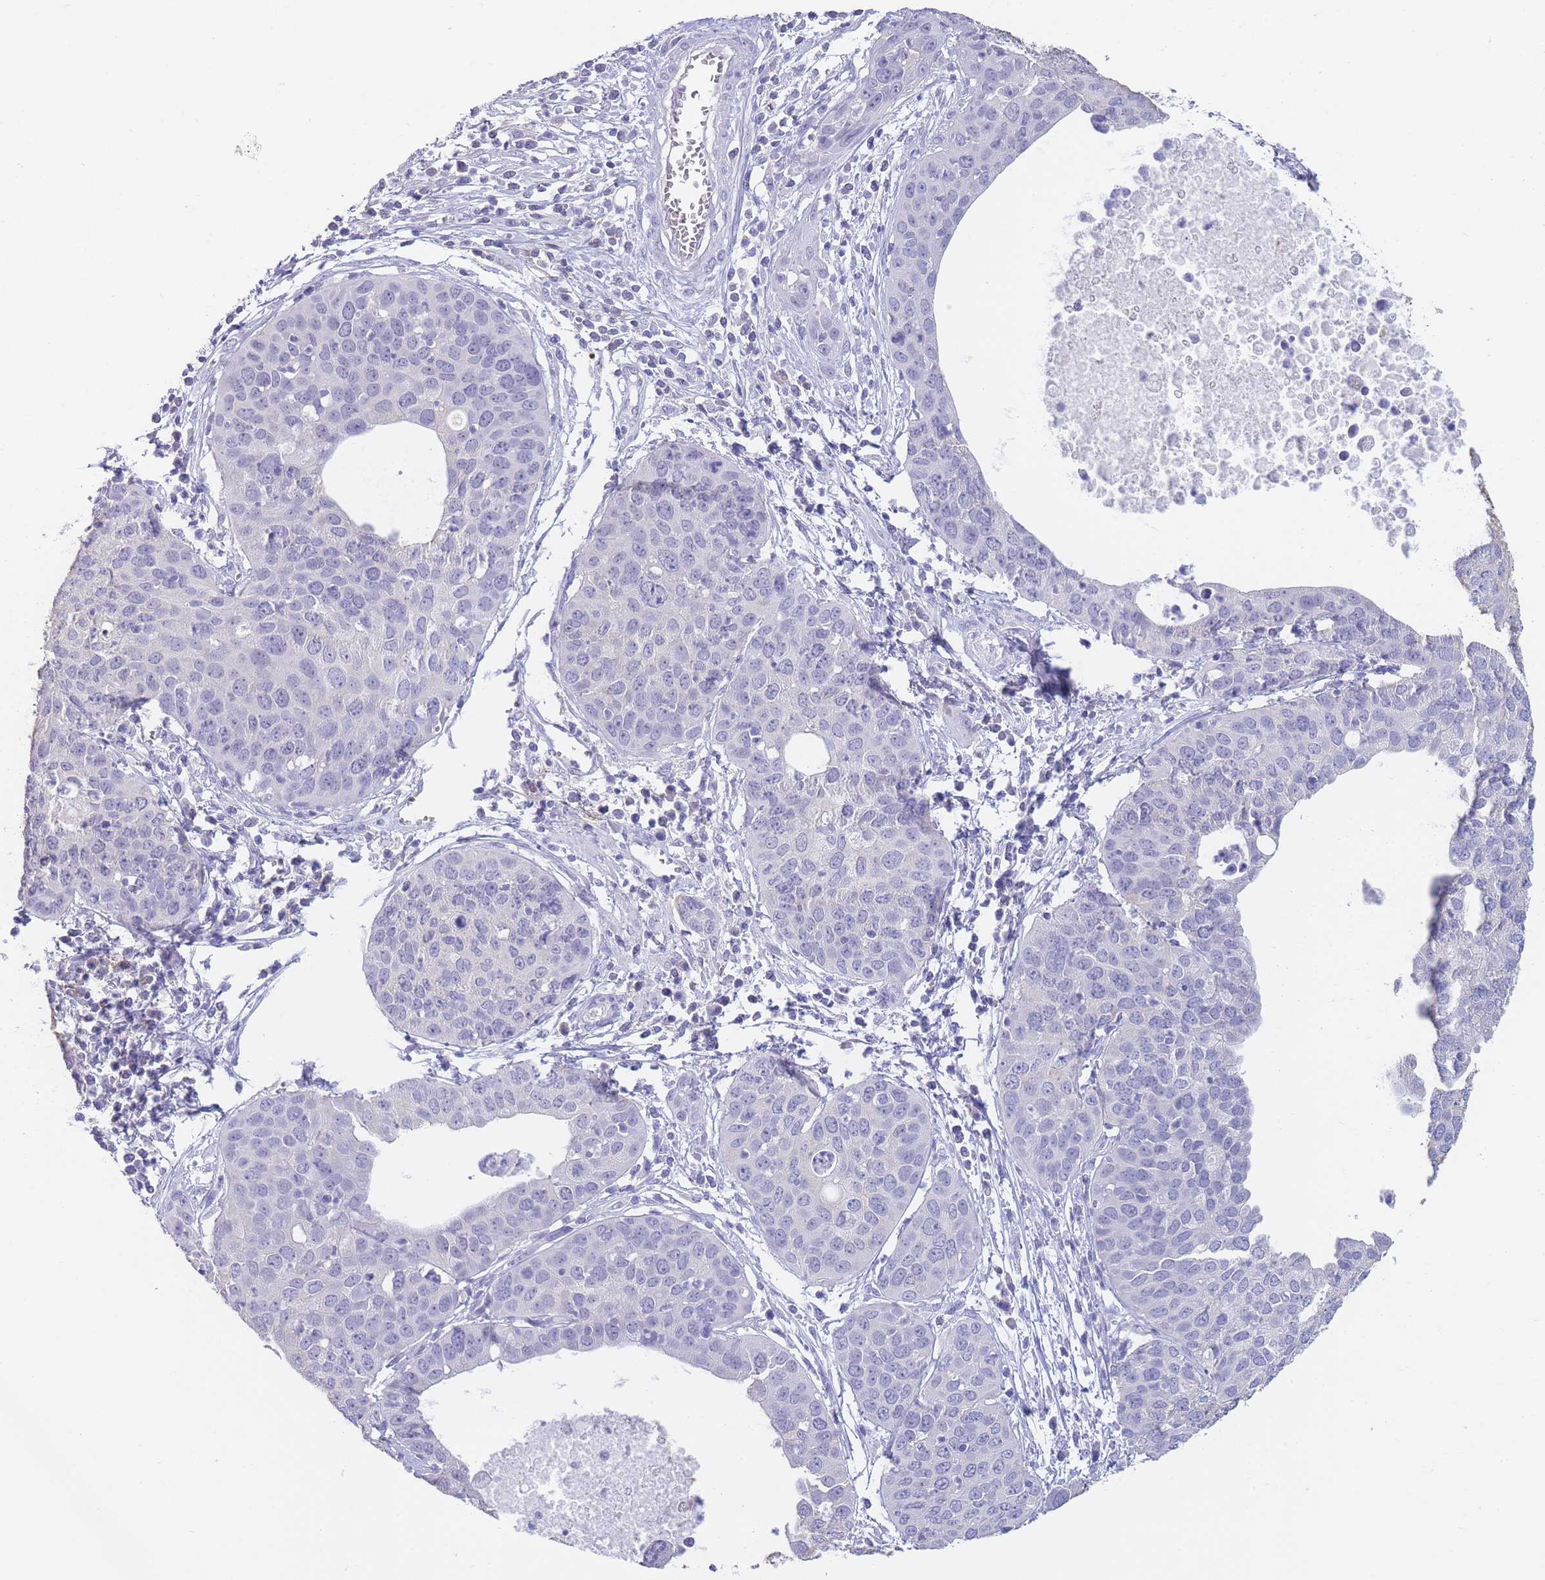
{"staining": {"intensity": "negative", "quantity": "none", "location": "none"}, "tissue": "cervical cancer", "cell_type": "Tumor cells", "image_type": "cancer", "snomed": [{"axis": "morphology", "description": "Squamous cell carcinoma, NOS"}, {"axis": "topography", "description": "Cervix"}], "caption": "An IHC histopathology image of cervical cancer (squamous cell carcinoma) is shown. There is no staining in tumor cells of cervical cancer (squamous cell carcinoma). Brightfield microscopy of immunohistochemistry stained with DAB (brown) and hematoxylin (blue), captured at high magnification.", "gene": "CD37", "patient": {"sex": "female", "age": 36}}